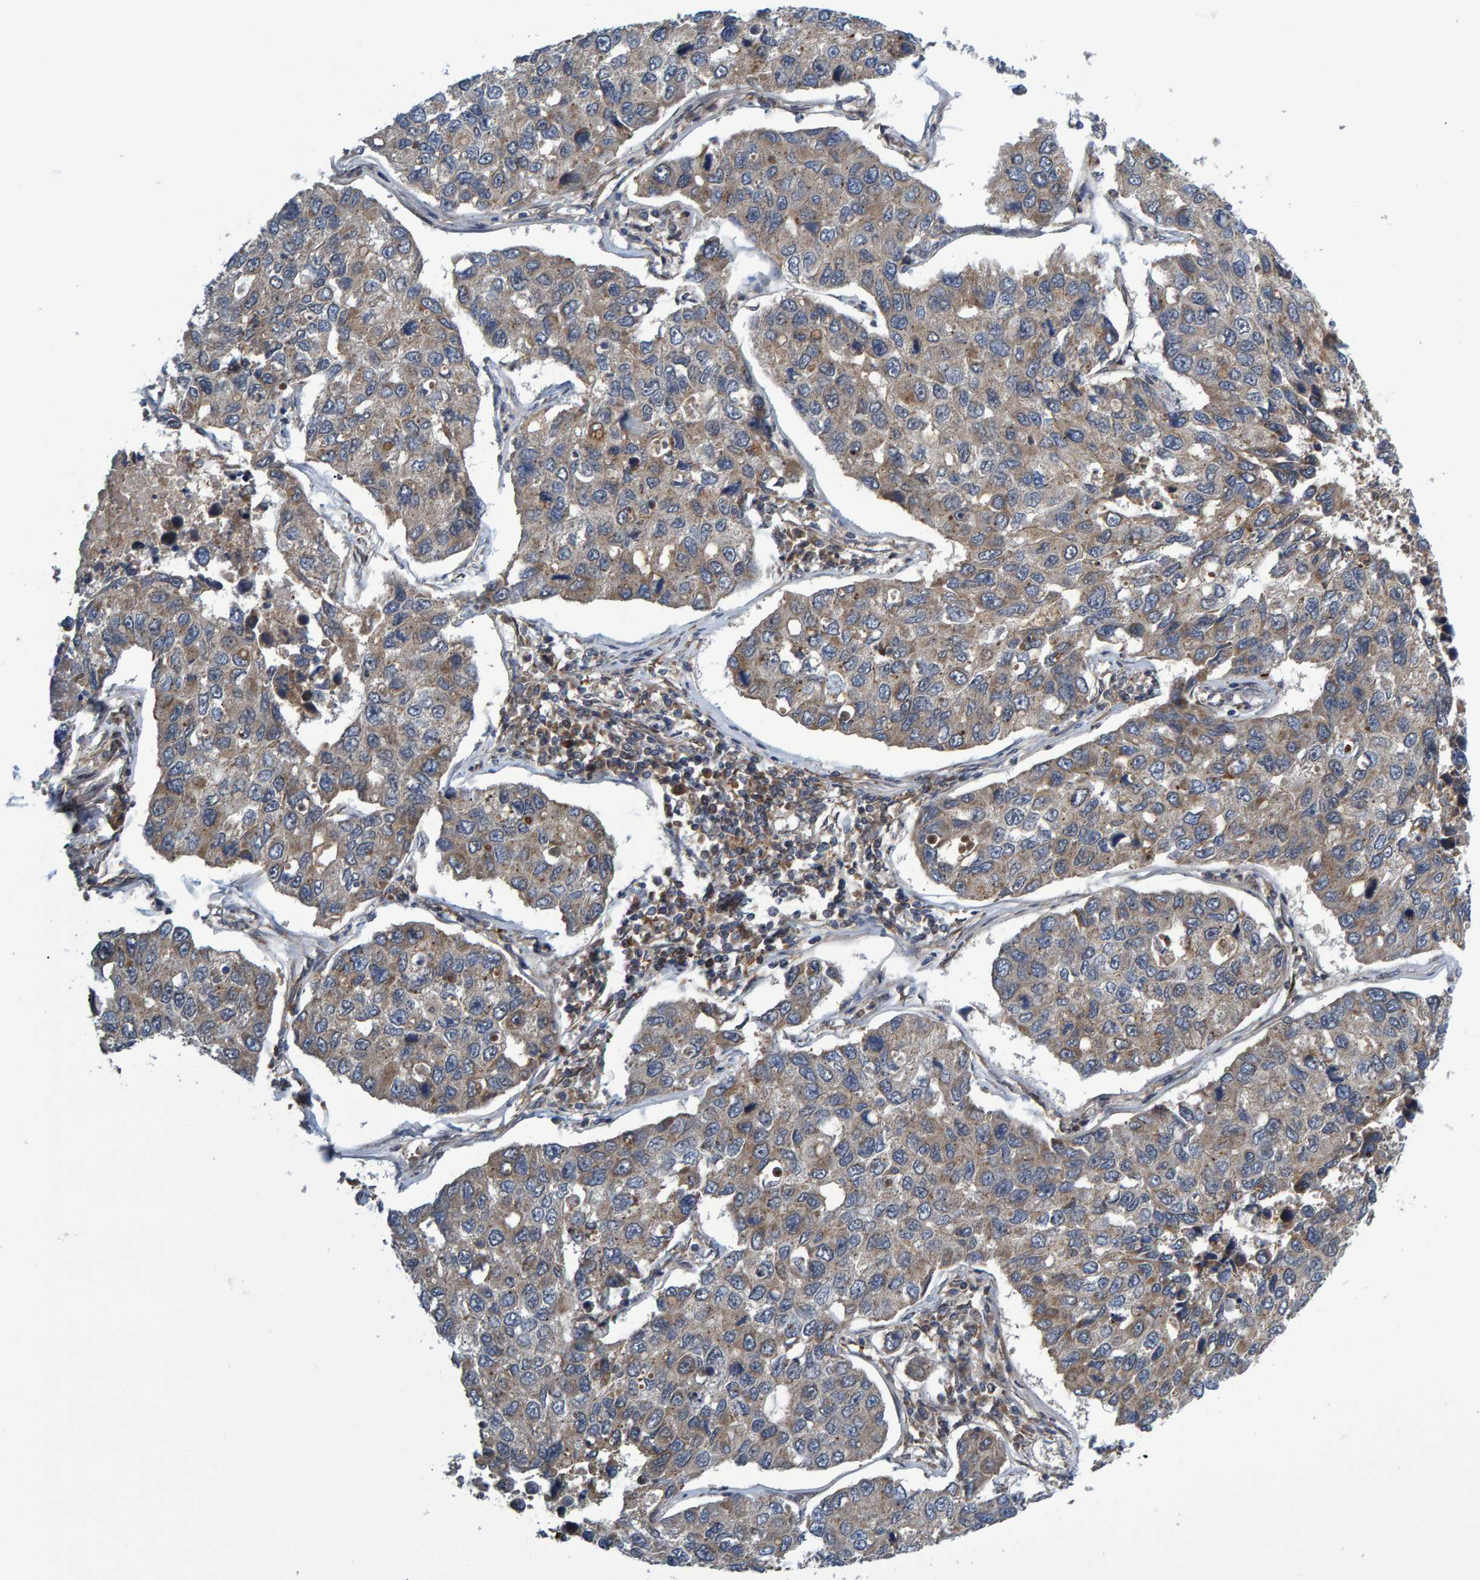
{"staining": {"intensity": "weak", "quantity": ">75%", "location": "cytoplasmic/membranous"}, "tissue": "lung cancer", "cell_type": "Tumor cells", "image_type": "cancer", "snomed": [{"axis": "morphology", "description": "Adenocarcinoma, NOS"}, {"axis": "topography", "description": "Lung"}], "caption": "Human lung cancer (adenocarcinoma) stained for a protein (brown) displays weak cytoplasmic/membranous positive expression in approximately >75% of tumor cells.", "gene": "ATP6V1H", "patient": {"sex": "male", "age": 64}}